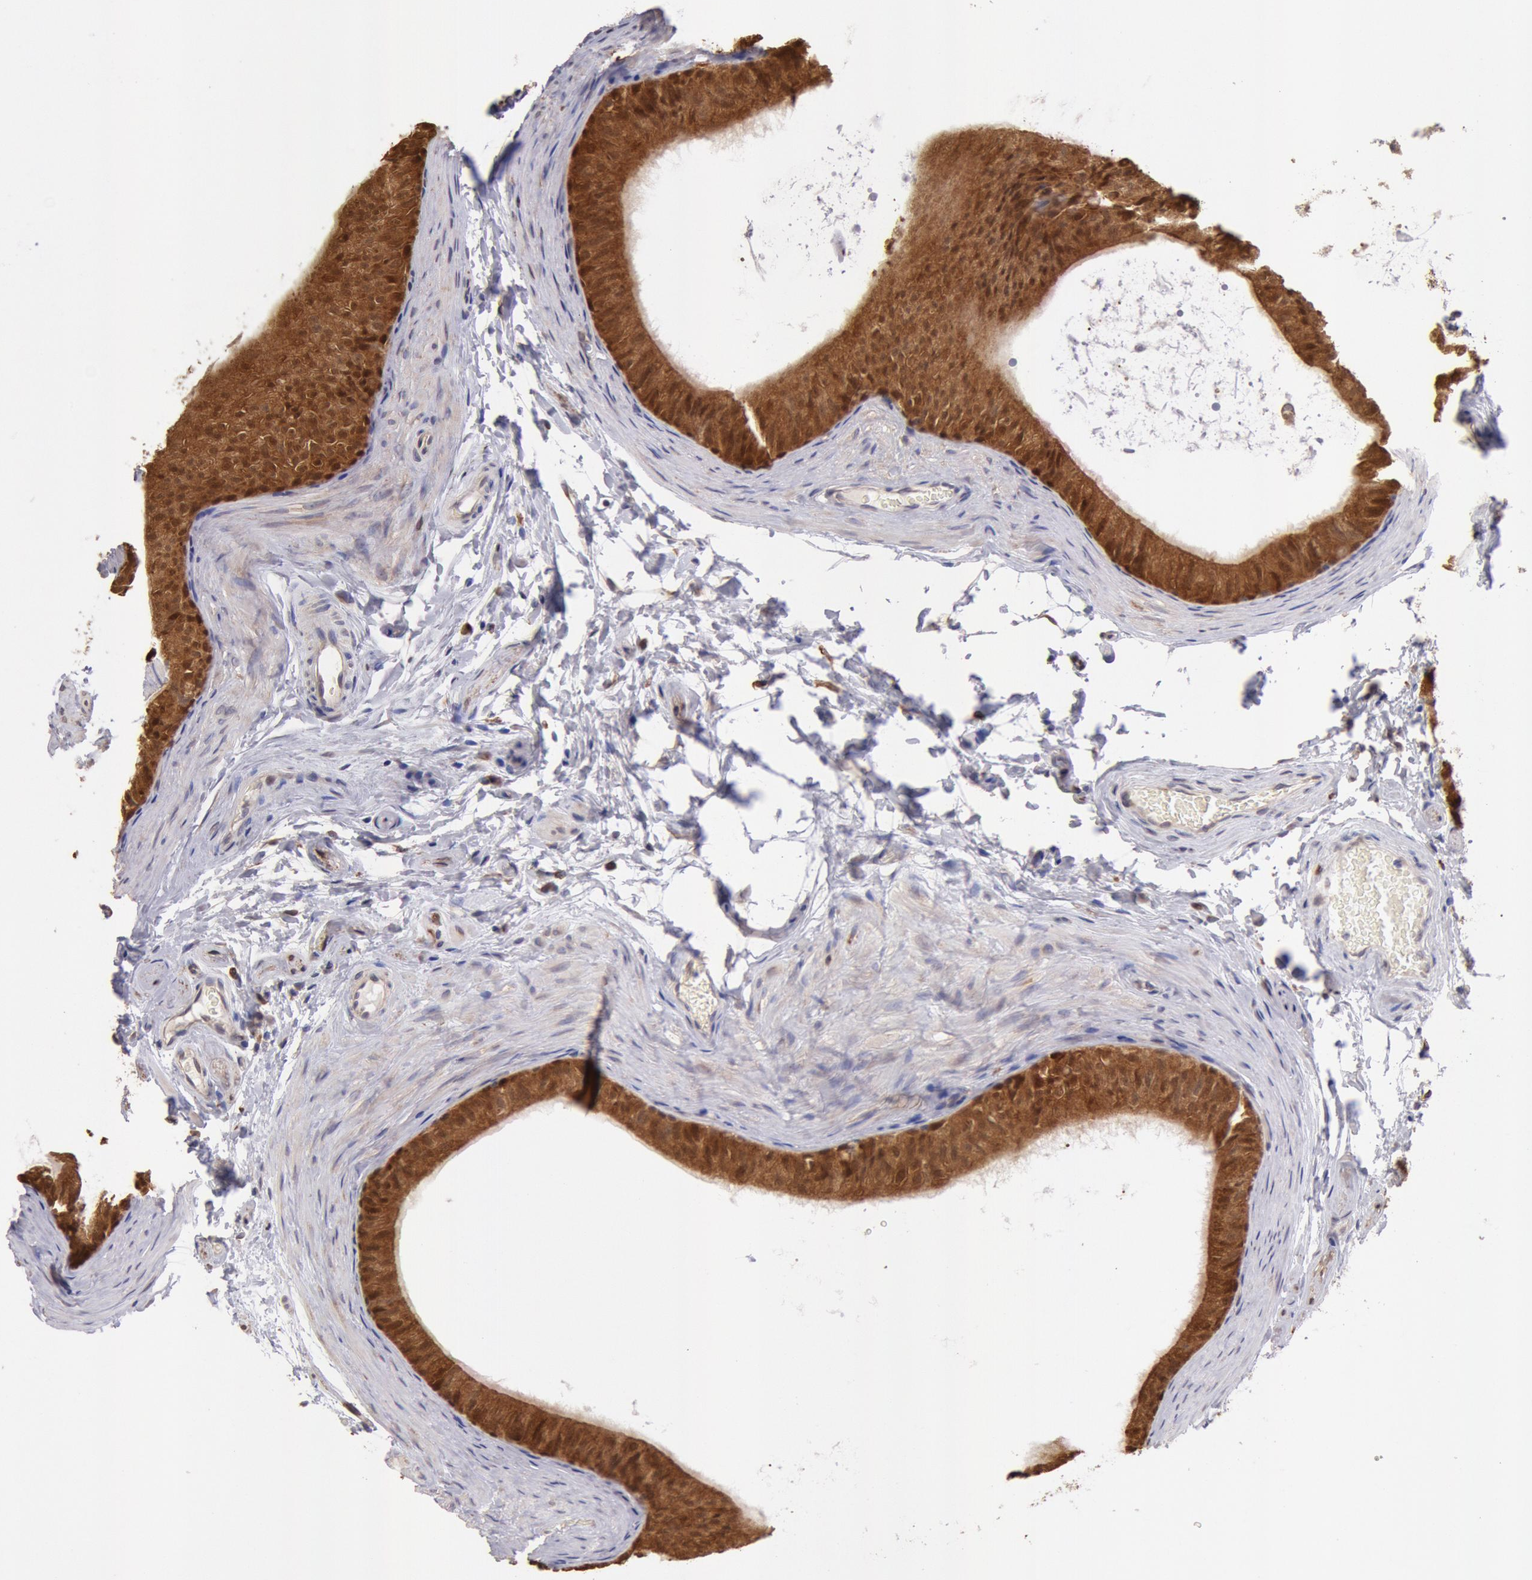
{"staining": {"intensity": "strong", "quantity": ">75%", "location": "cytoplasmic/membranous,nuclear"}, "tissue": "epididymis", "cell_type": "Glandular cells", "image_type": "normal", "snomed": [{"axis": "morphology", "description": "Normal tissue, NOS"}, {"axis": "topography", "description": "Testis"}, {"axis": "topography", "description": "Epididymis"}], "caption": "Immunohistochemical staining of benign epididymis exhibits high levels of strong cytoplasmic/membranous,nuclear positivity in about >75% of glandular cells.", "gene": "COMT", "patient": {"sex": "male", "age": 36}}